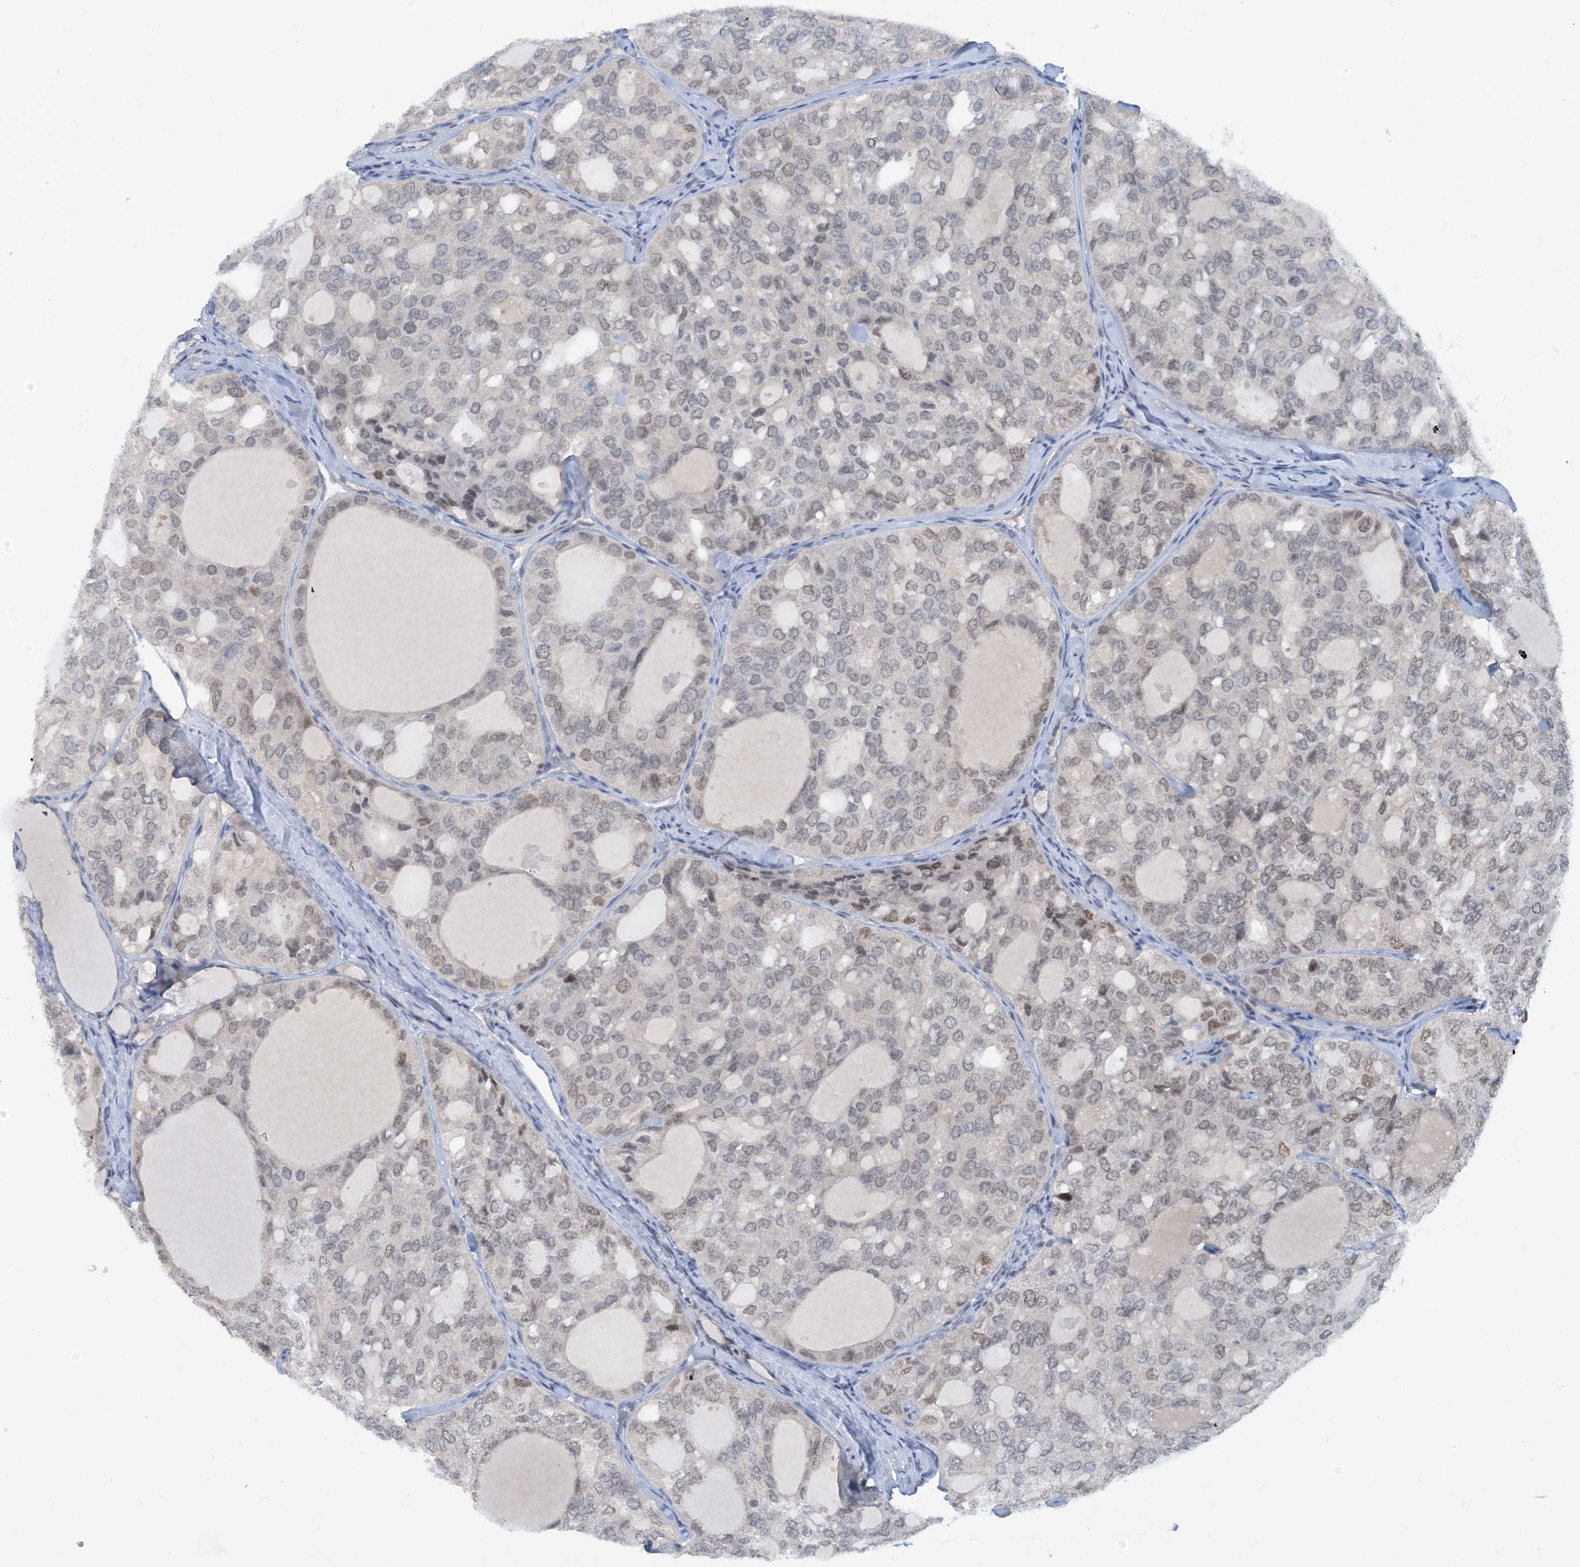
{"staining": {"intensity": "weak", "quantity": "<25%", "location": "nuclear"}, "tissue": "thyroid cancer", "cell_type": "Tumor cells", "image_type": "cancer", "snomed": [{"axis": "morphology", "description": "Follicular adenoma carcinoma, NOS"}, {"axis": "topography", "description": "Thyroid gland"}], "caption": "IHC of human follicular adenoma carcinoma (thyroid) demonstrates no expression in tumor cells. Brightfield microscopy of immunohistochemistry (IHC) stained with DAB (3,3'-diaminobenzidine) (brown) and hematoxylin (blue), captured at high magnification.", "gene": "ACYP2", "patient": {"sex": "male", "age": 75}}